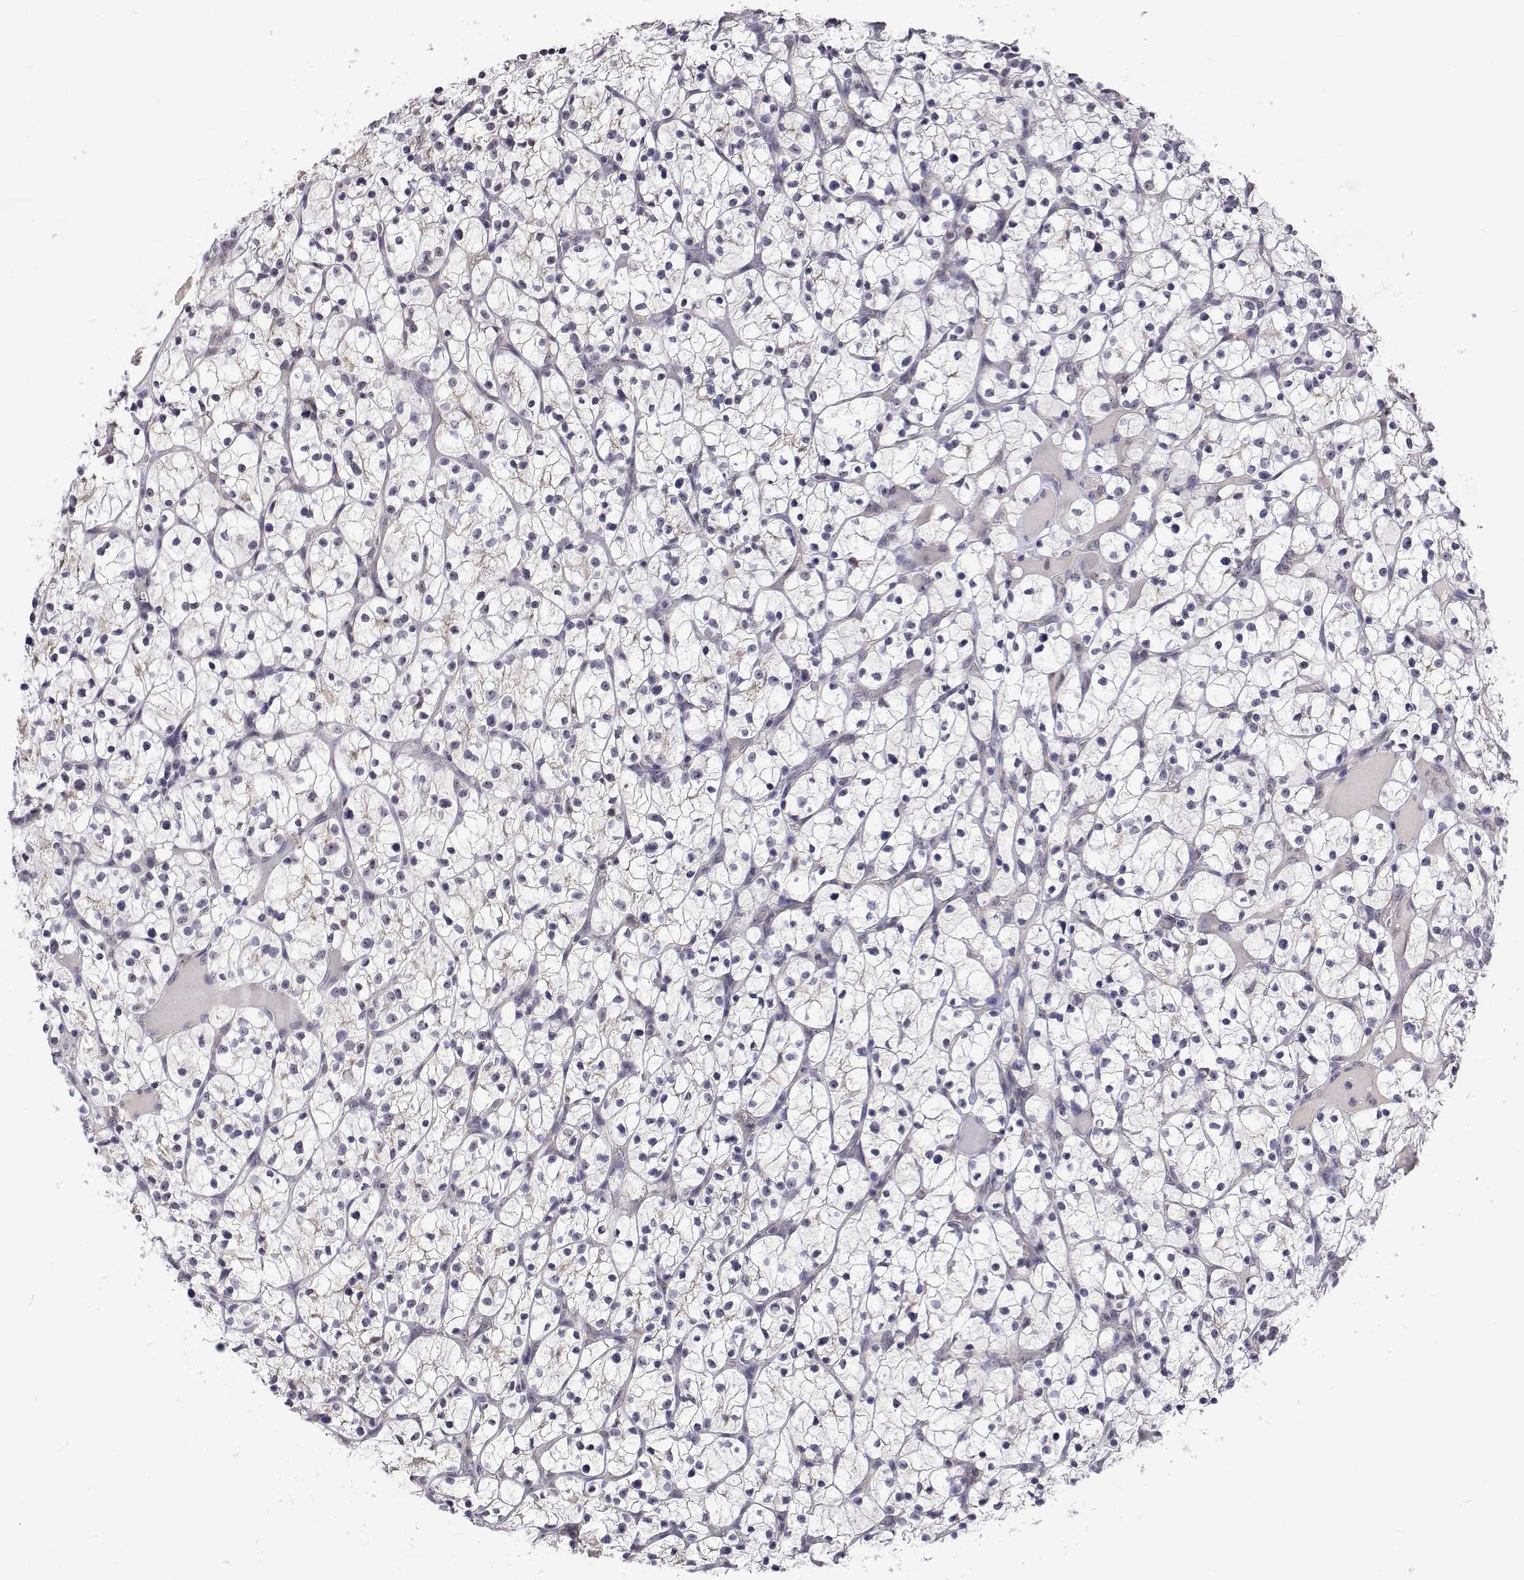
{"staining": {"intensity": "negative", "quantity": "none", "location": "none"}, "tissue": "renal cancer", "cell_type": "Tumor cells", "image_type": "cancer", "snomed": [{"axis": "morphology", "description": "Adenocarcinoma, NOS"}, {"axis": "topography", "description": "Kidney"}], "caption": "Photomicrograph shows no protein staining in tumor cells of renal cancer (adenocarcinoma) tissue.", "gene": "NHP2", "patient": {"sex": "female", "age": 64}}